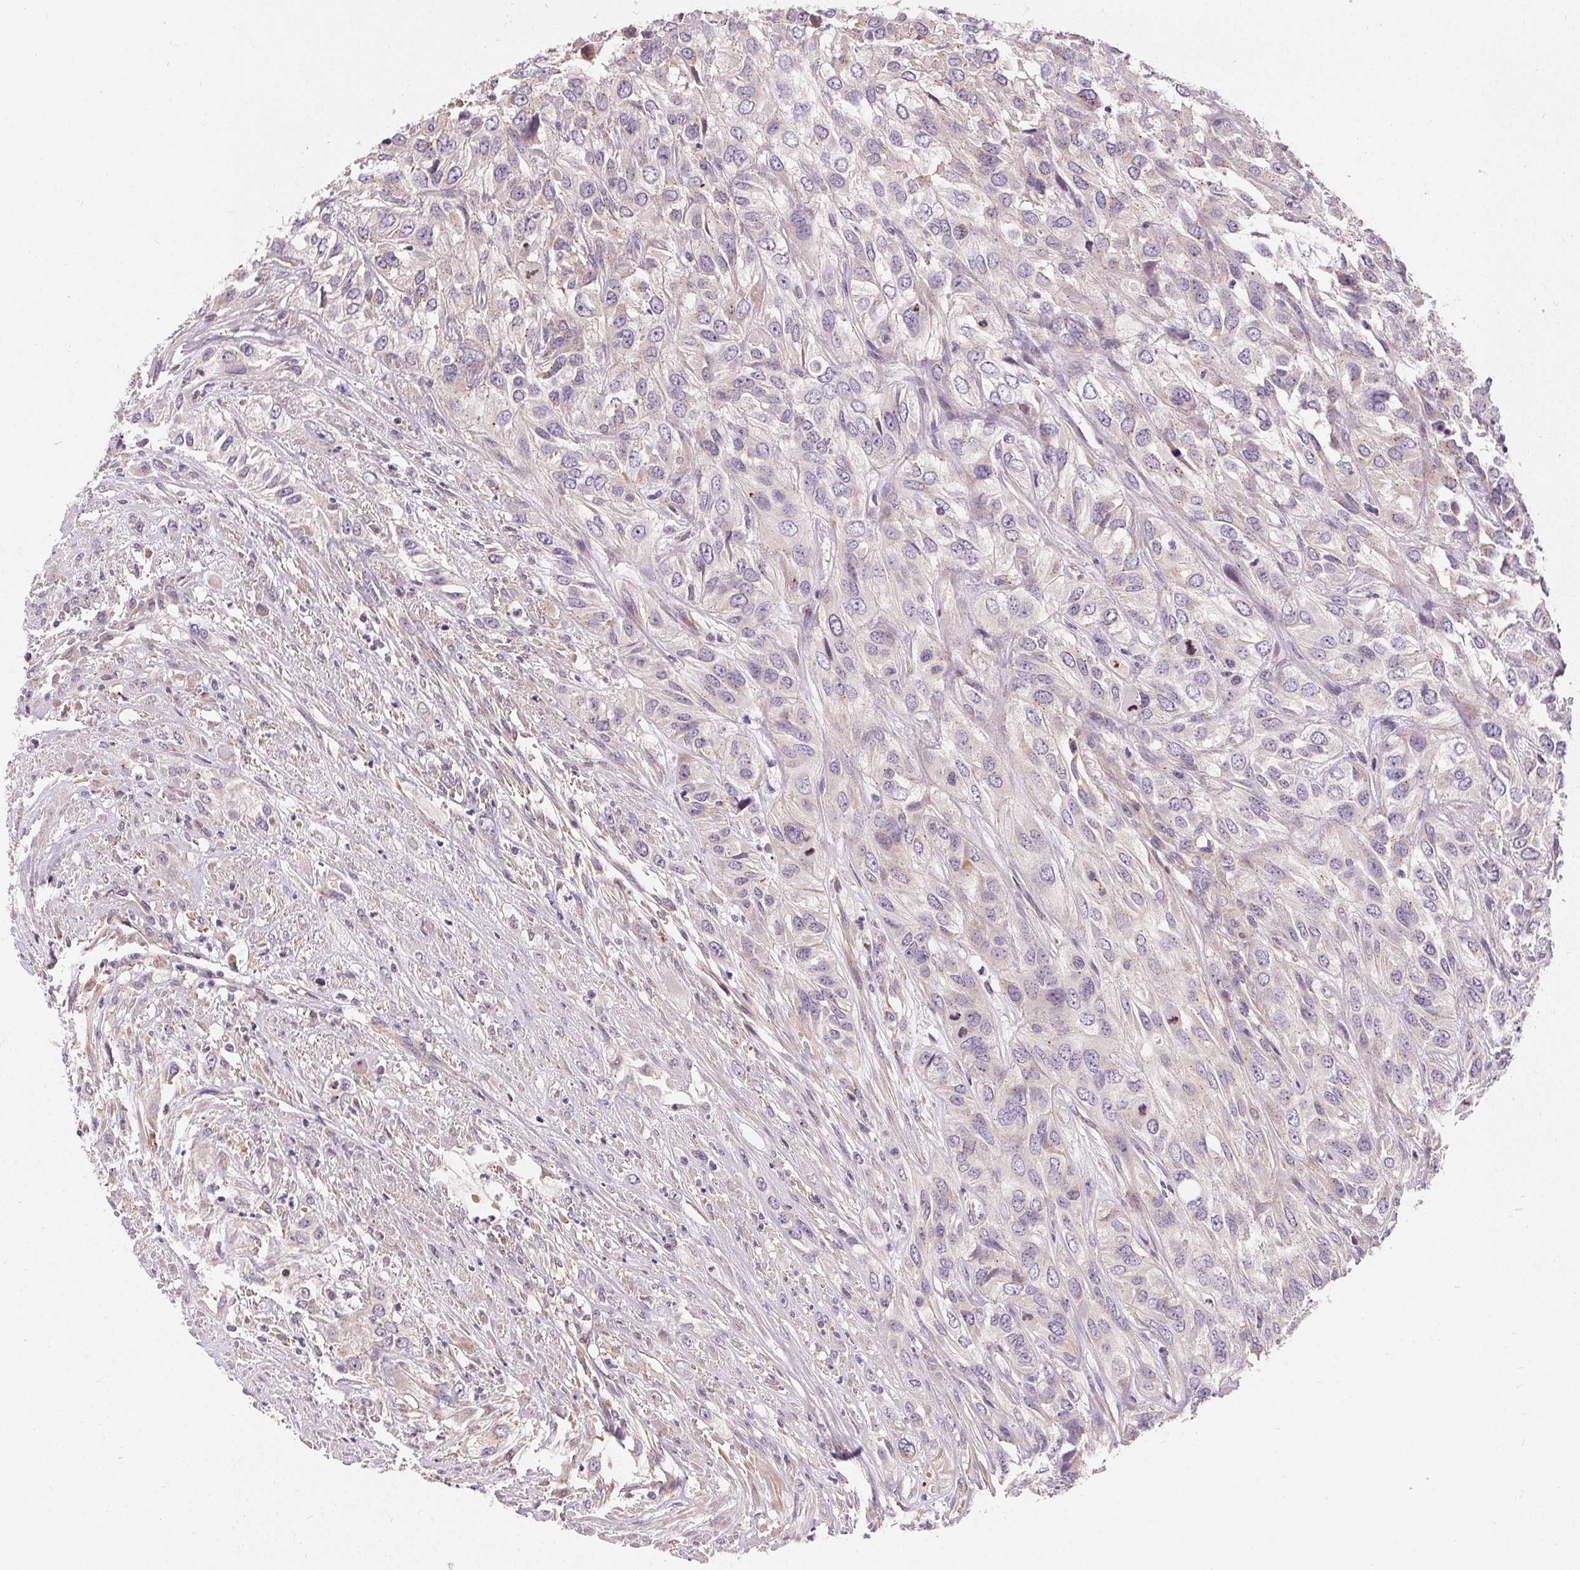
{"staining": {"intensity": "negative", "quantity": "none", "location": "none"}, "tissue": "urothelial cancer", "cell_type": "Tumor cells", "image_type": "cancer", "snomed": [{"axis": "morphology", "description": "Urothelial carcinoma, High grade"}, {"axis": "topography", "description": "Urinary bladder"}], "caption": "Protein analysis of high-grade urothelial carcinoma shows no significant expression in tumor cells.", "gene": "APLP1", "patient": {"sex": "male", "age": 67}}